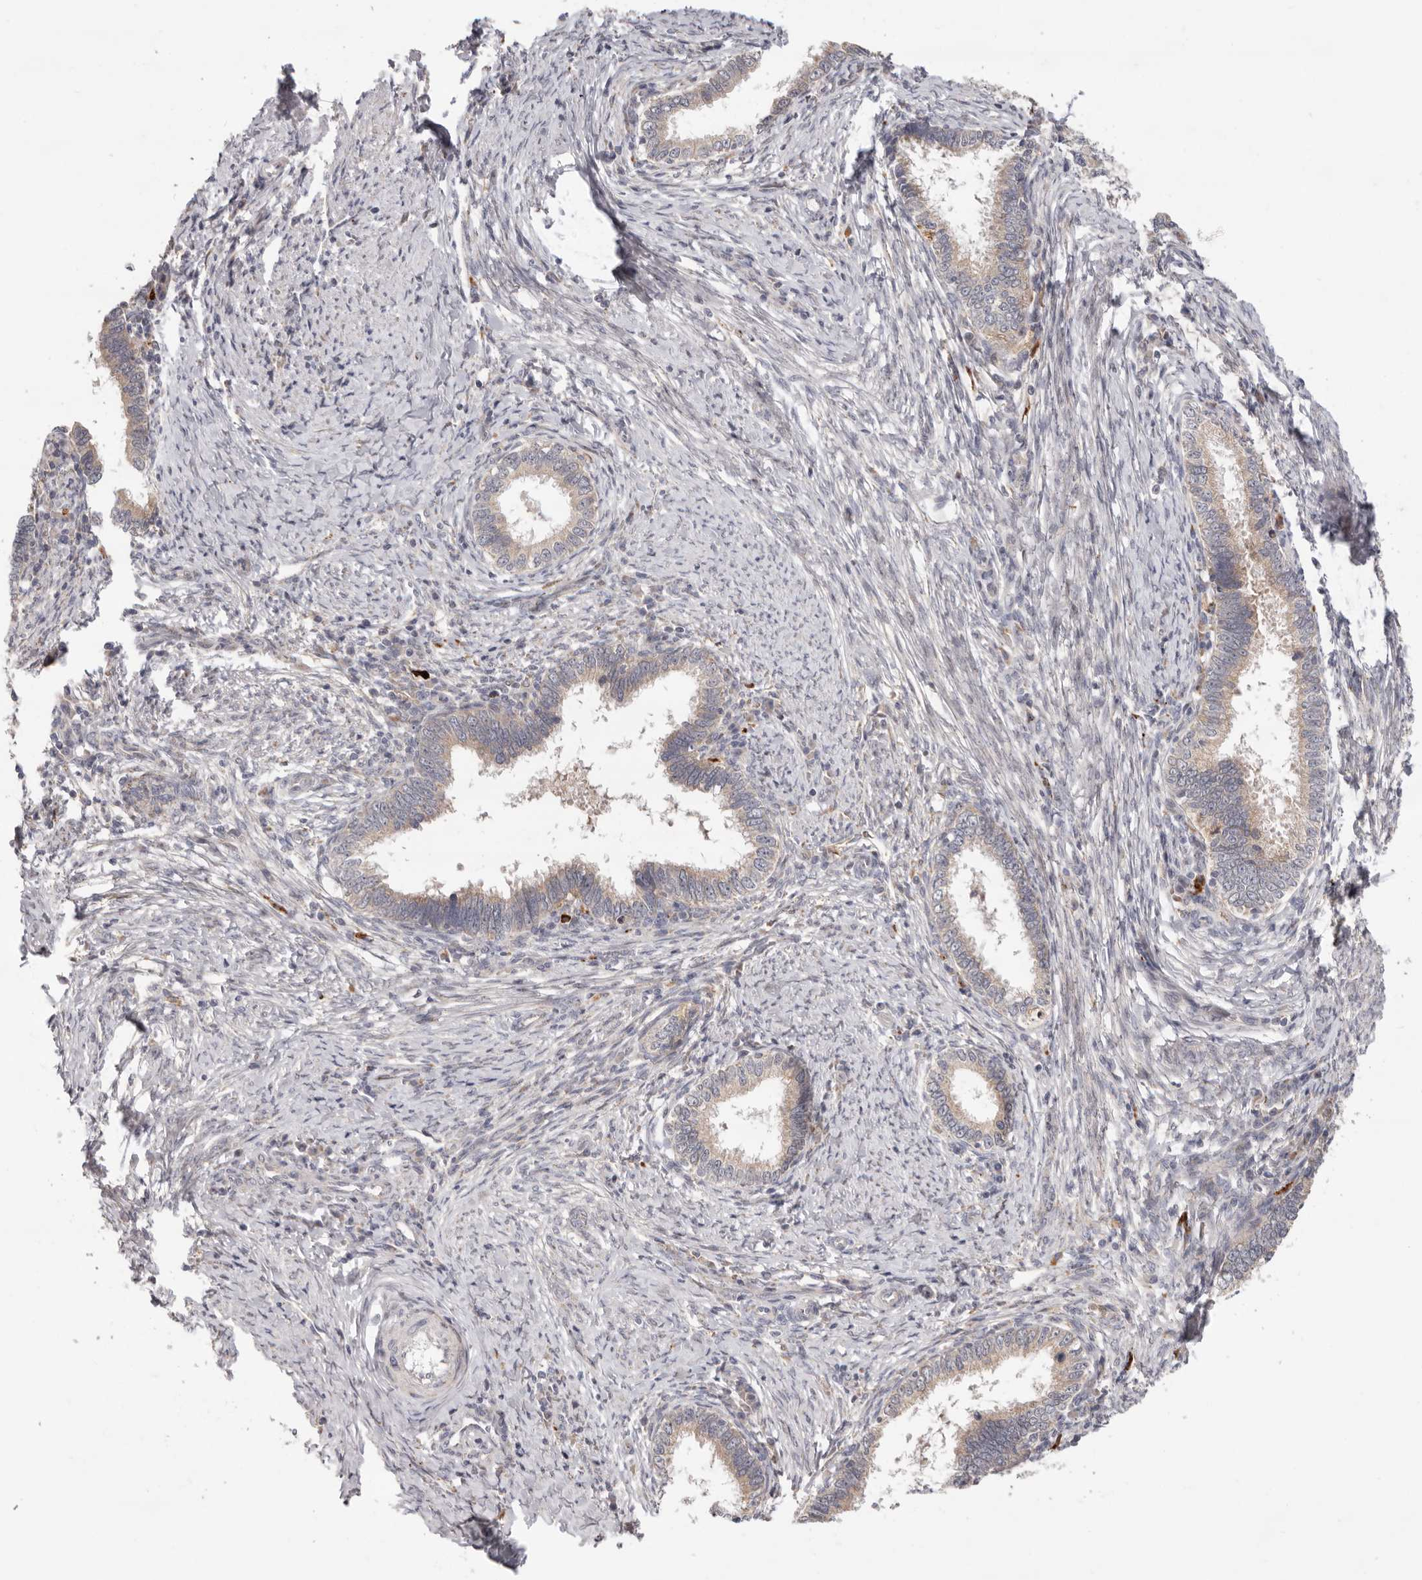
{"staining": {"intensity": "negative", "quantity": "none", "location": "none"}, "tissue": "cervical cancer", "cell_type": "Tumor cells", "image_type": "cancer", "snomed": [{"axis": "morphology", "description": "Adenocarcinoma, NOS"}, {"axis": "topography", "description": "Cervix"}], "caption": "This is an IHC photomicrograph of human cervical adenocarcinoma. There is no expression in tumor cells.", "gene": "TOR3A", "patient": {"sex": "female", "age": 36}}